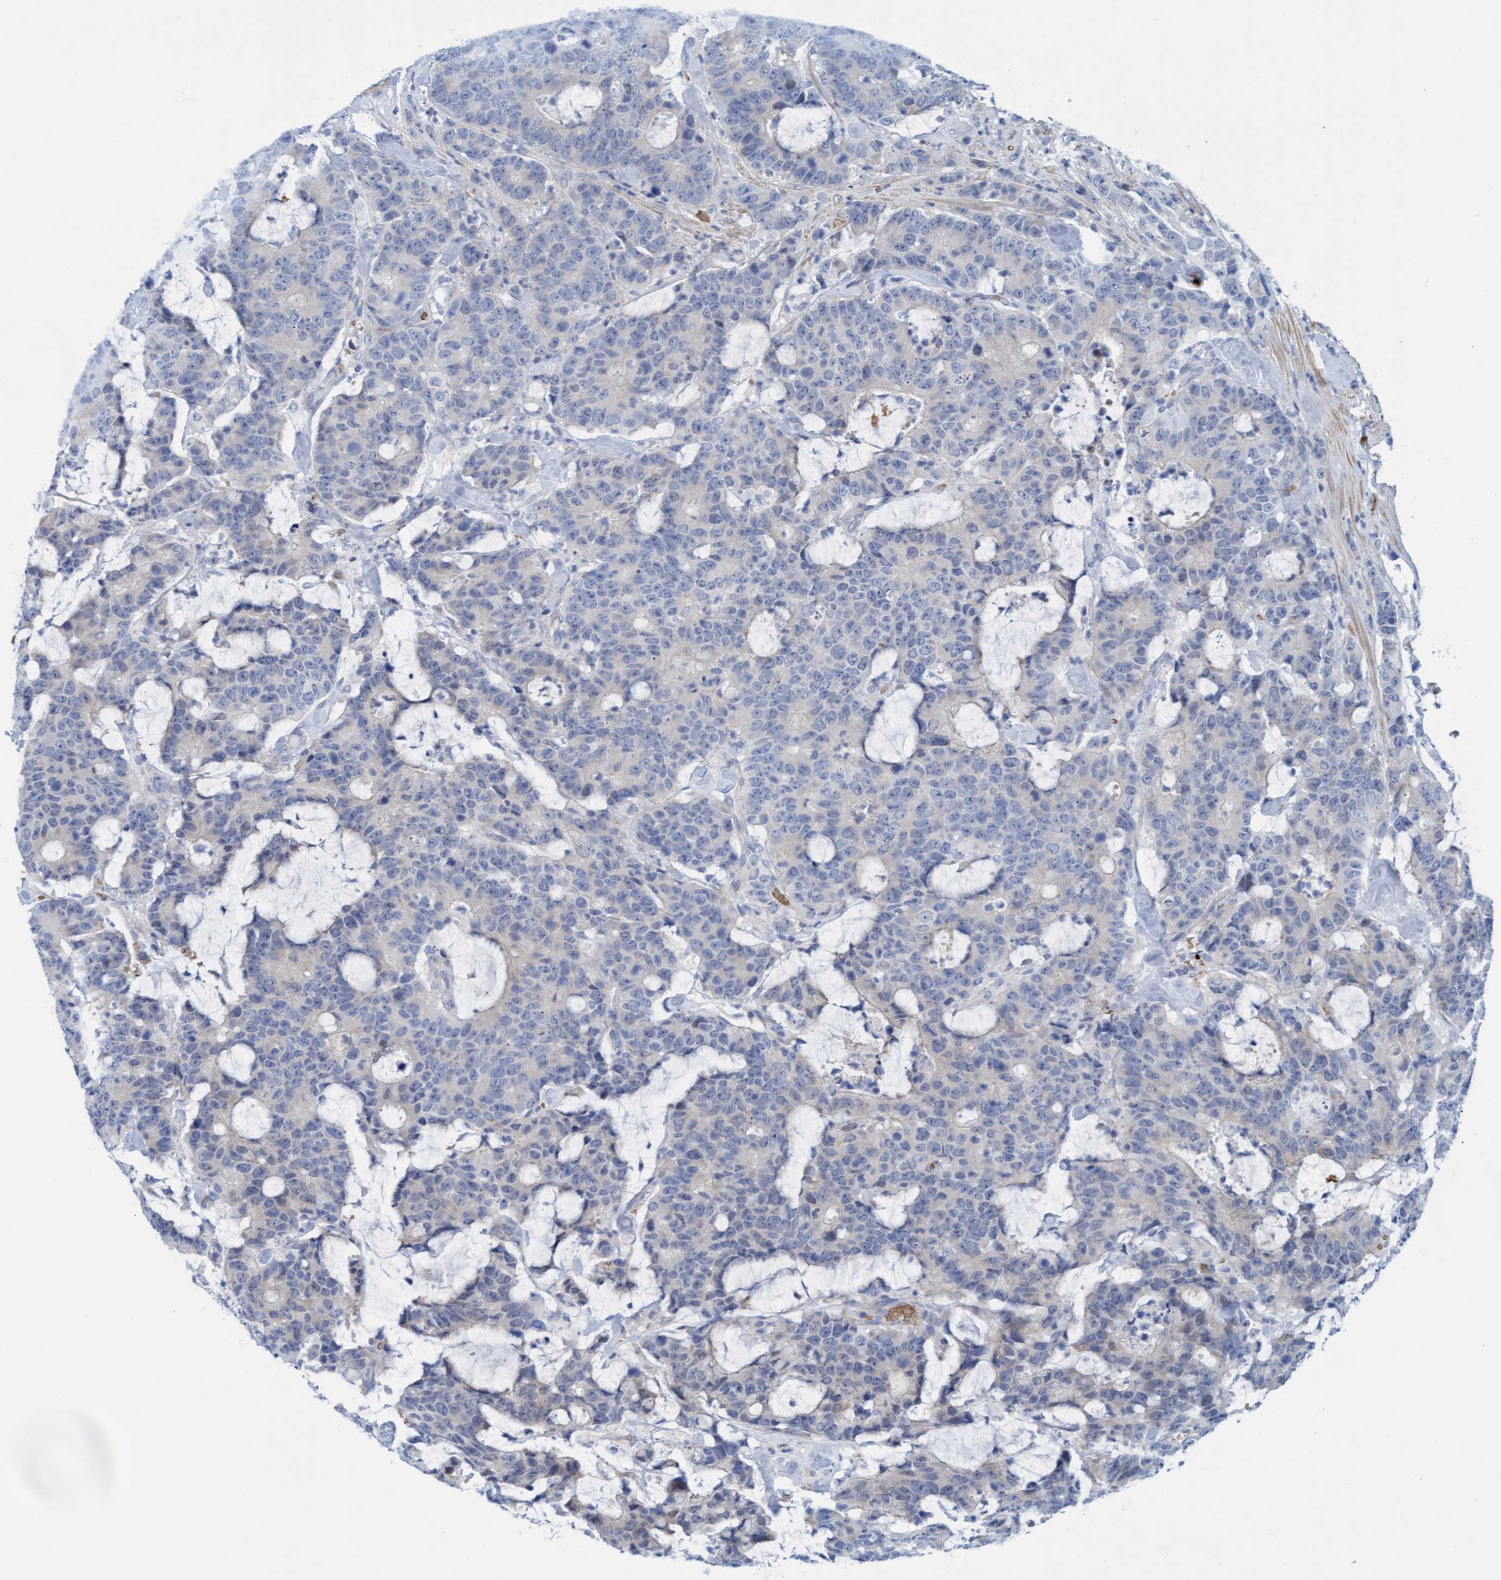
{"staining": {"intensity": "weak", "quantity": "<25%", "location": "cytoplasmic/membranous"}, "tissue": "colorectal cancer", "cell_type": "Tumor cells", "image_type": "cancer", "snomed": [{"axis": "morphology", "description": "Adenocarcinoma, NOS"}, {"axis": "topography", "description": "Colon"}], "caption": "High power microscopy micrograph of an immunohistochemistry (IHC) photomicrograph of colorectal cancer (adenocarcinoma), revealing no significant positivity in tumor cells.", "gene": "P2RX5", "patient": {"sex": "female", "age": 86}}